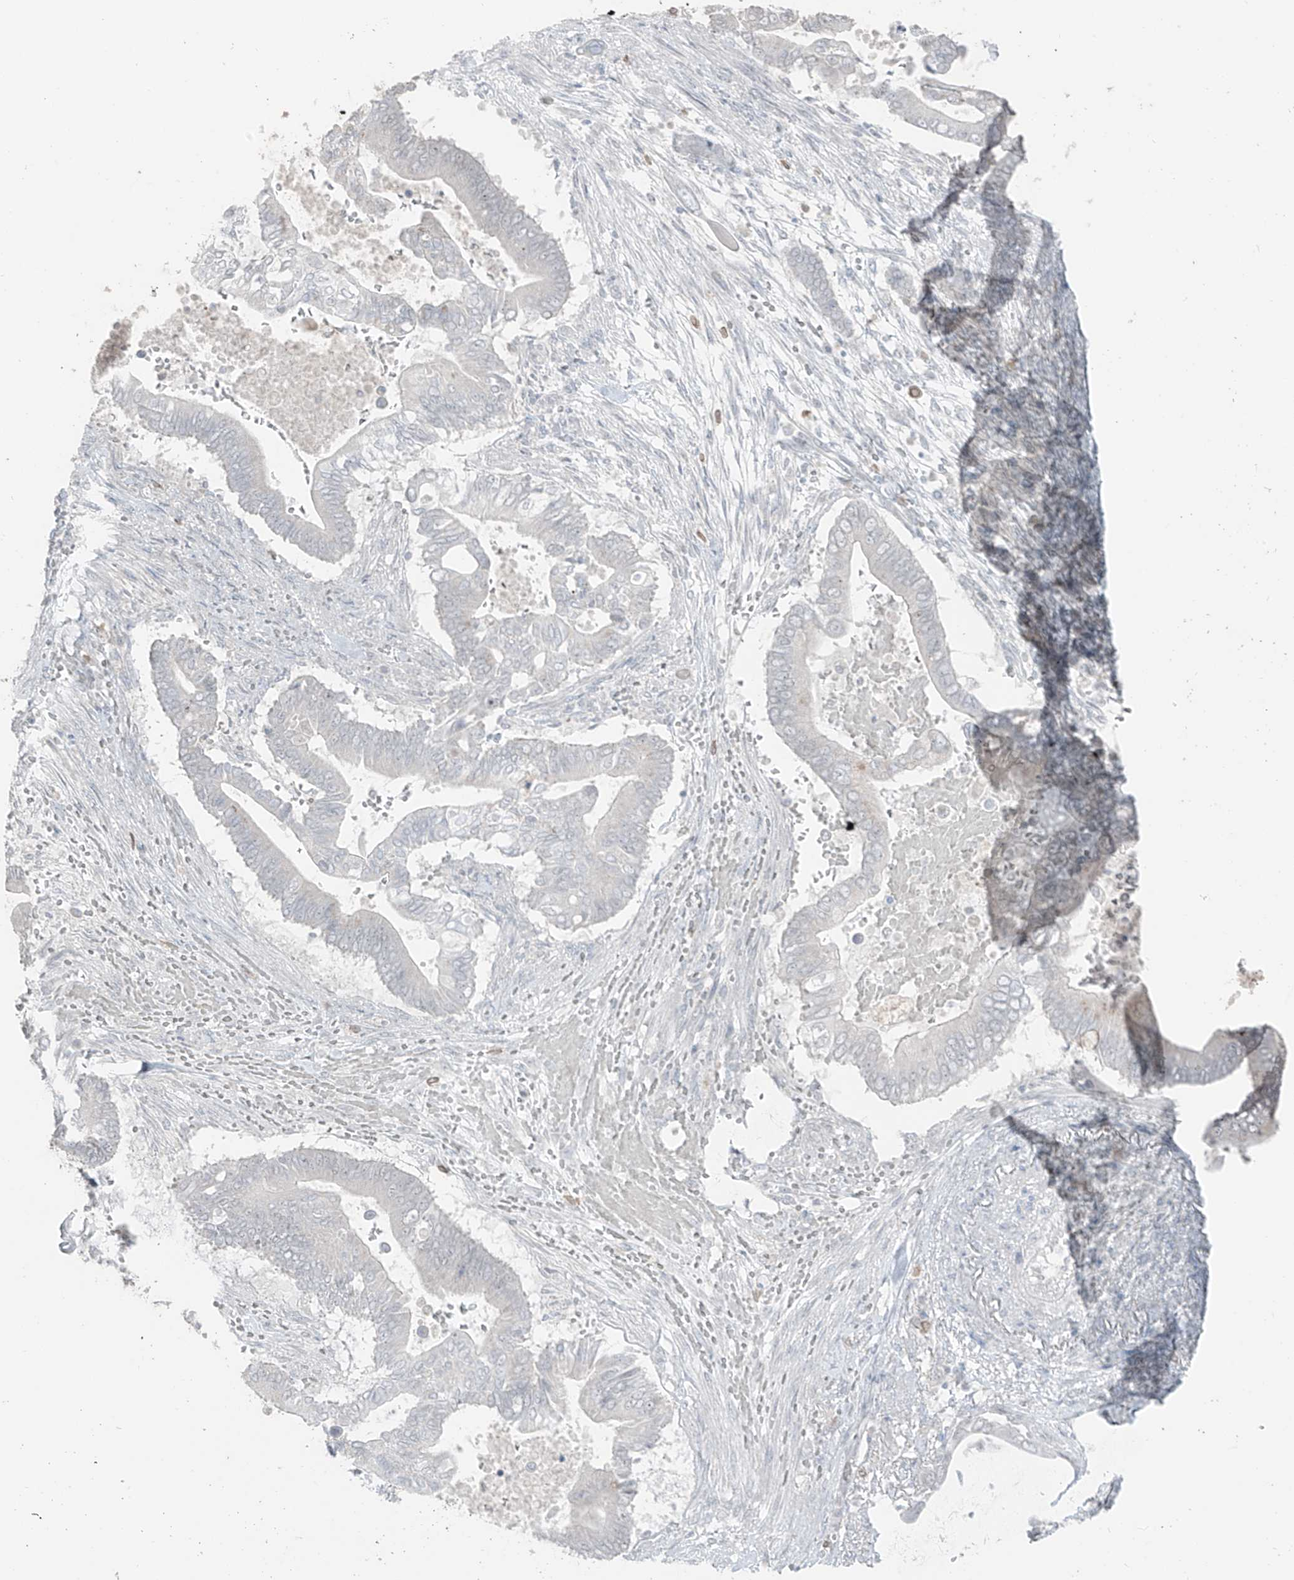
{"staining": {"intensity": "negative", "quantity": "none", "location": "none"}, "tissue": "pancreatic cancer", "cell_type": "Tumor cells", "image_type": "cancer", "snomed": [{"axis": "morphology", "description": "Adenocarcinoma, NOS"}, {"axis": "topography", "description": "Pancreas"}], "caption": "Immunohistochemical staining of pancreatic cancer (adenocarcinoma) exhibits no significant staining in tumor cells.", "gene": "PRDM6", "patient": {"sex": "male", "age": 68}}